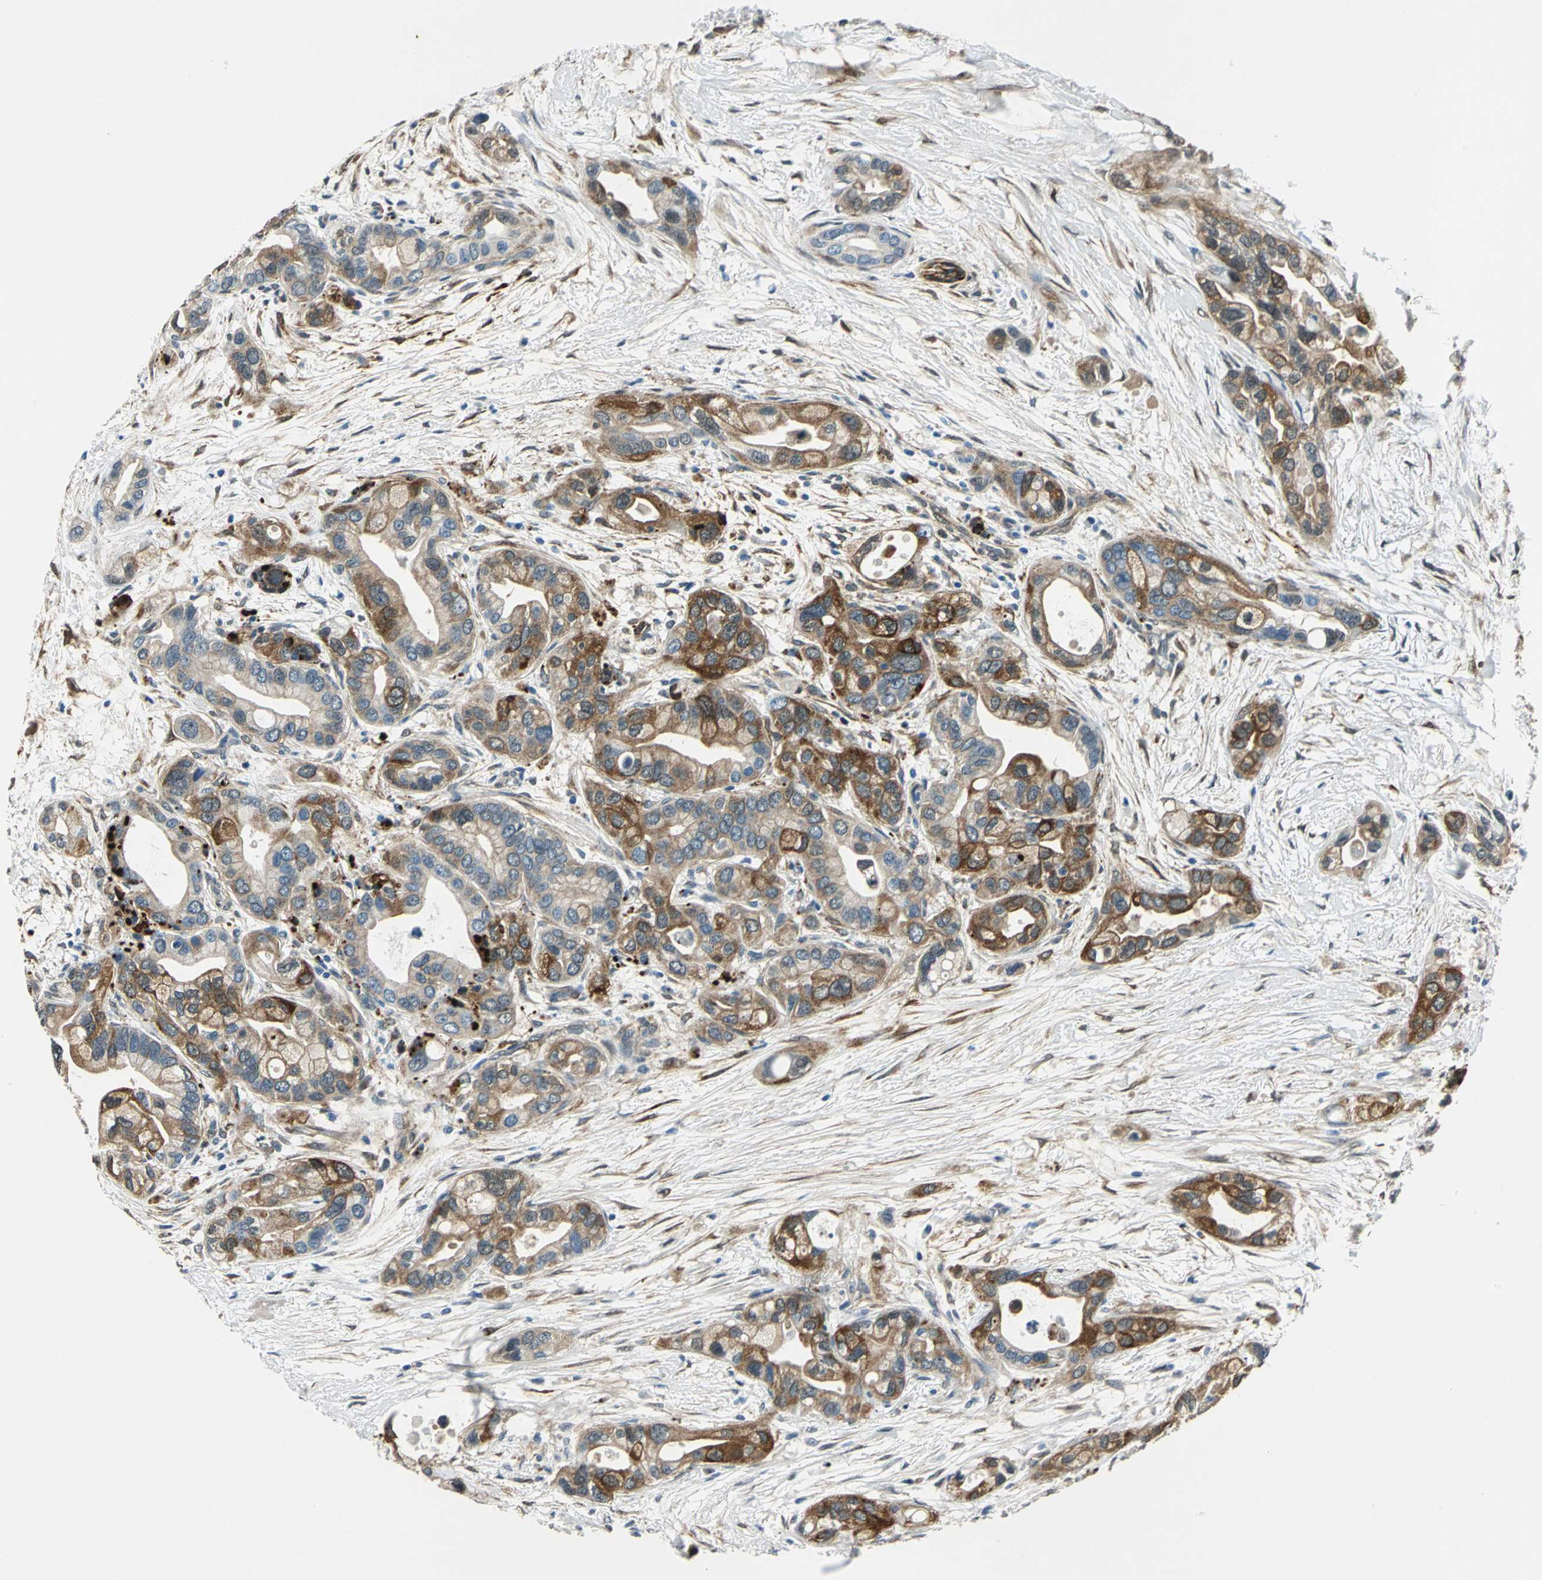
{"staining": {"intensity": "strong", "quantity": "25%-75%", "location": "cytoplasmic/membranous"}, "tissue": "pancreatic cancer", "cell_type": "Tumor cells", "image_type": "cancer", "snomed": [{"axis": "morphology", "description": "Adenocarcinoma, NOS"}, {"axis": "topography", "description": "Pancreas"}], "caption": "This micrograph exhibits IHC staining of pancreatic cancer, with high strong cytoplasmic/membranous staining in about 25%-75% of tumor cells.", "gene": "HSPB1", "patient": {"sex": "female", "age": 77}}